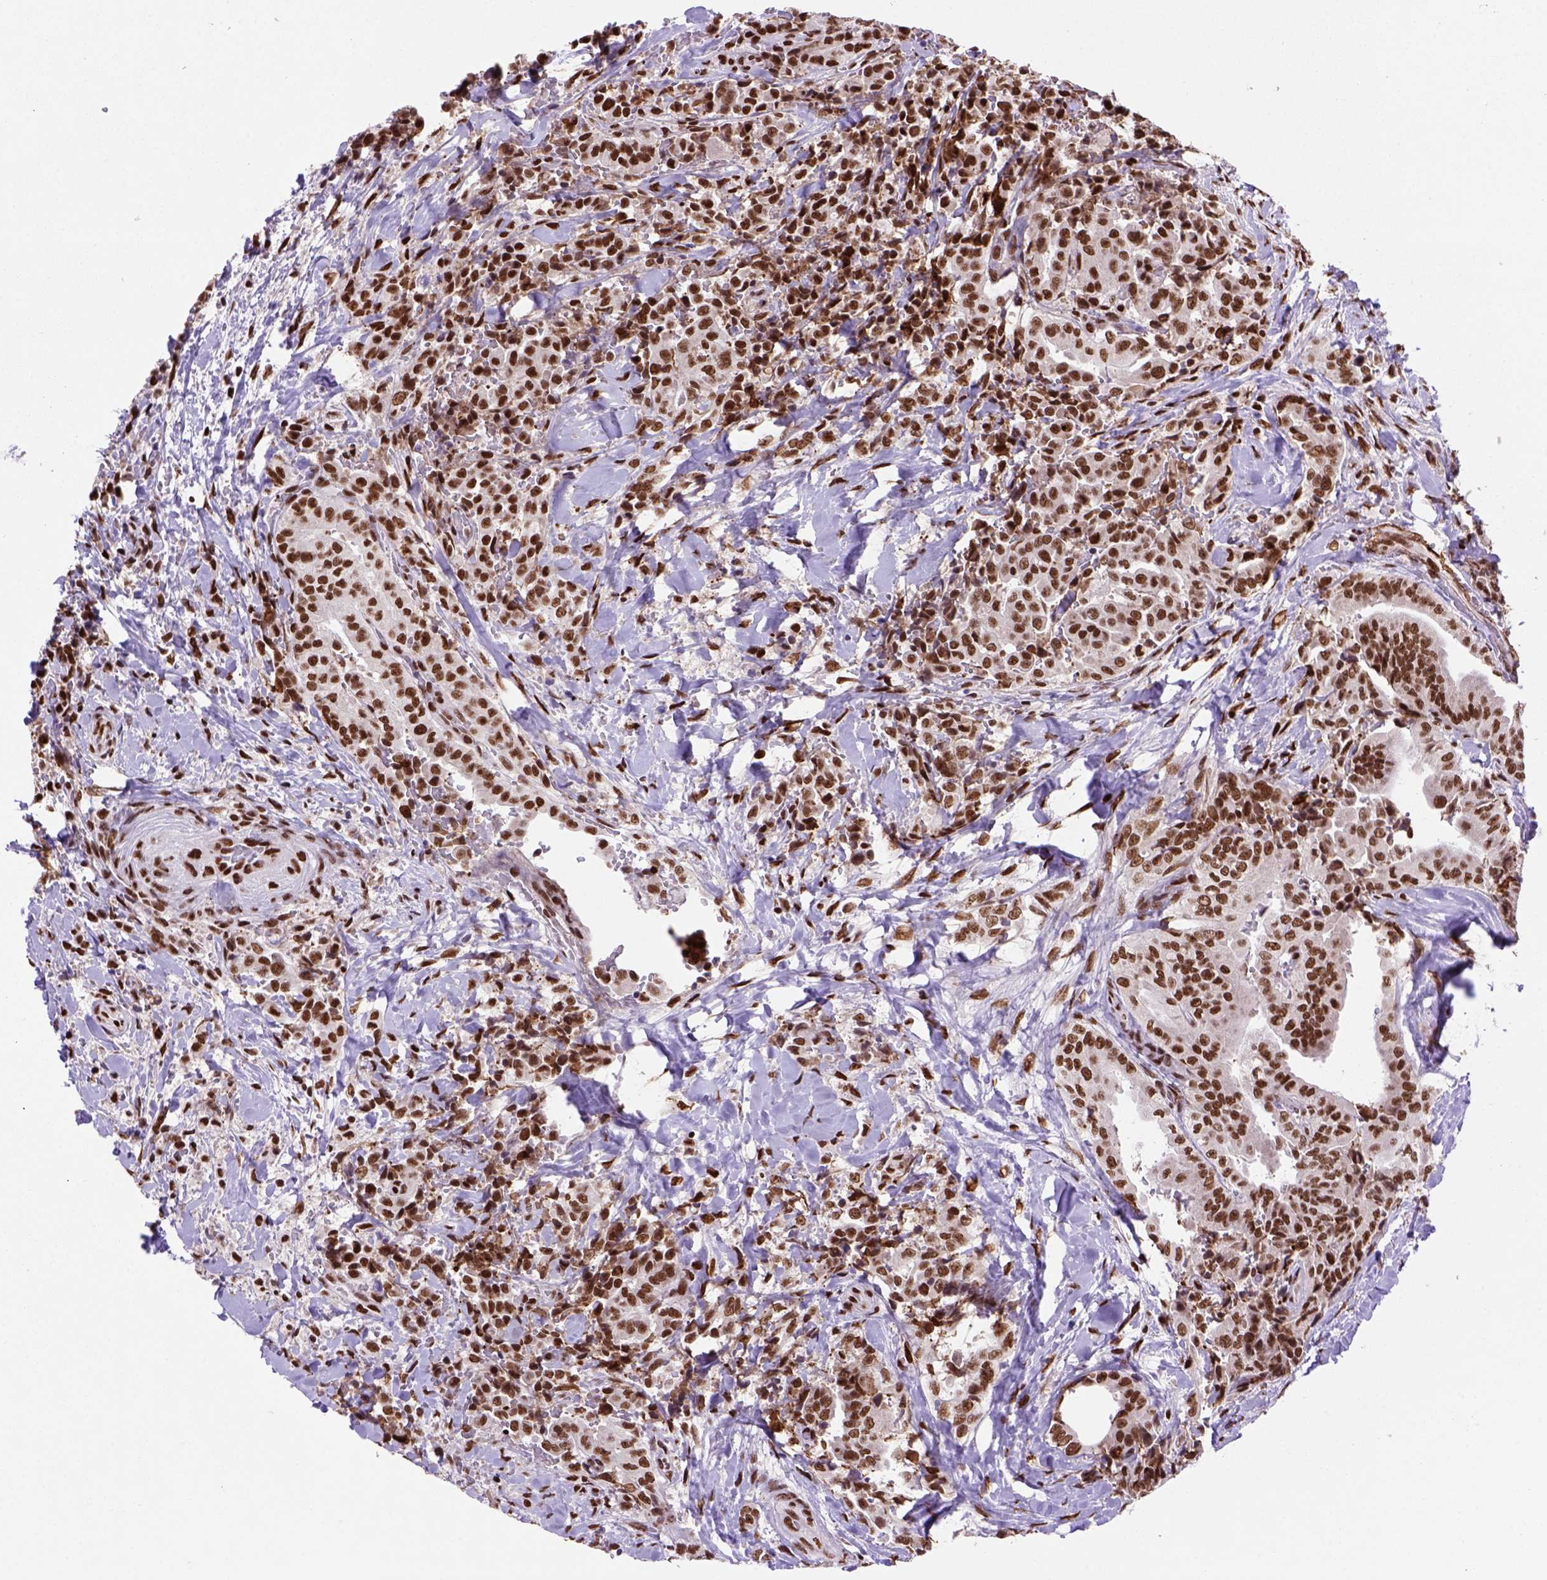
{"staining": {"intensity": "strong", "quantity": ">75%", "location": "nuclear"}, "tissue": "thyroid cancer", "cell_type": "Tumor cells", "image_type": "cancer", "snomed": [{"axis": "morphology", "description": "Papillary adenocarcinoma, NOS"}, {"axis": "topography", "description": "Thyroid gland"}], "caption": "A high-resolution micrograph shows IHC staining of thyroid cancer, which exhibits strong nuclear staining in about >75% of tumor cells. (DAB (3,3'-diaminobenzidine) = brown stain, brightfield microscopy at high magnification).", "gene": "NSMCE2", "patient": {"sex": "male", "age": 61}}